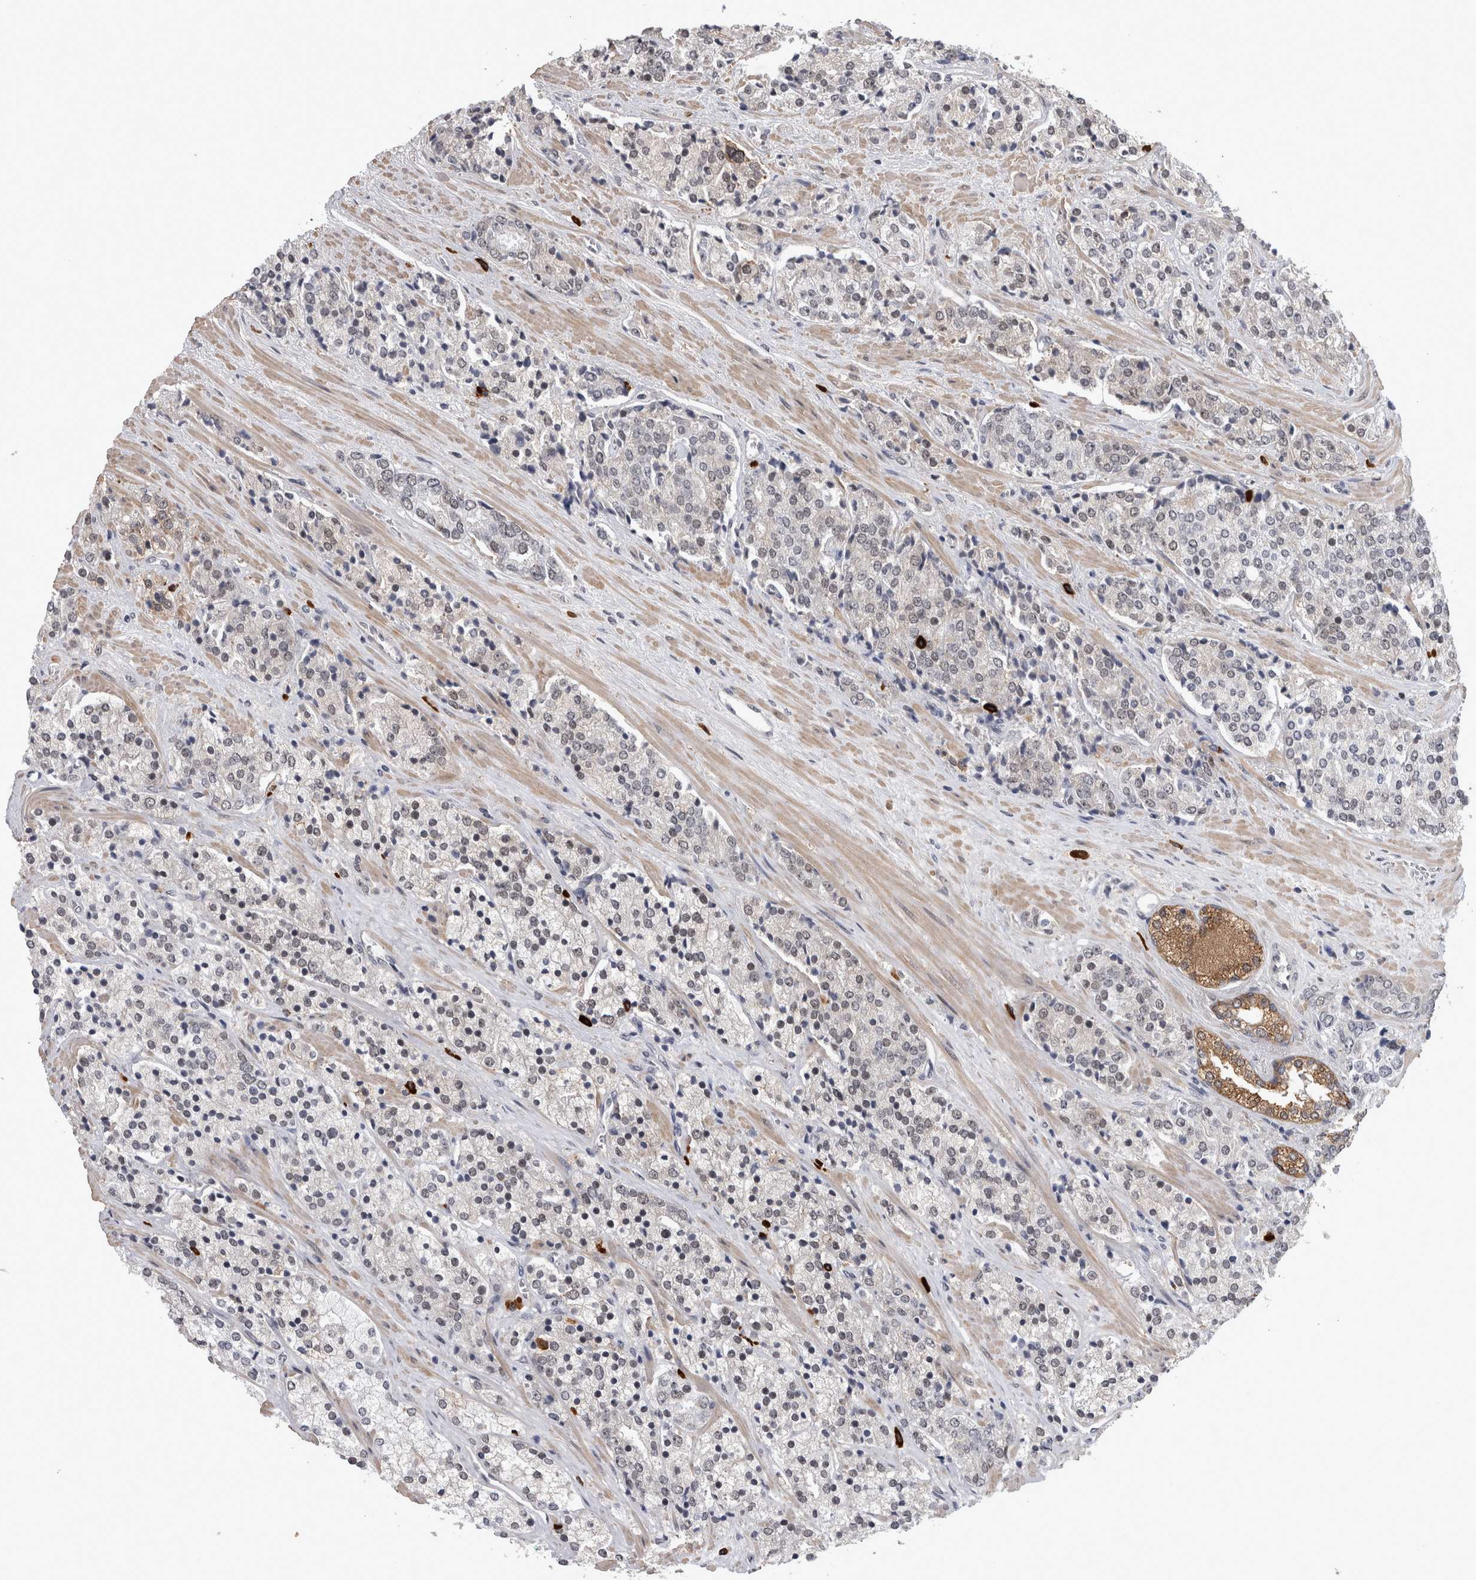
{"staining": {"intensity": "weak", "quantity": "<25%", "location": "nuclear"}, "tissue": "prostate cancer", "cell_type": "Tumor cells", "image_type": "cancer", "snomed": [{"axis": "morphology", "description": "Adenocarcinoma, High grade"}, {"axis": "topography", "description": "Prostate"}], "caption": "Tumor cells are negative for brown protein staining in adenocarcinoma (high-grade) (prostate).", "gene": "PEBP4", "patient": {"sex": "male", "age": 71}}